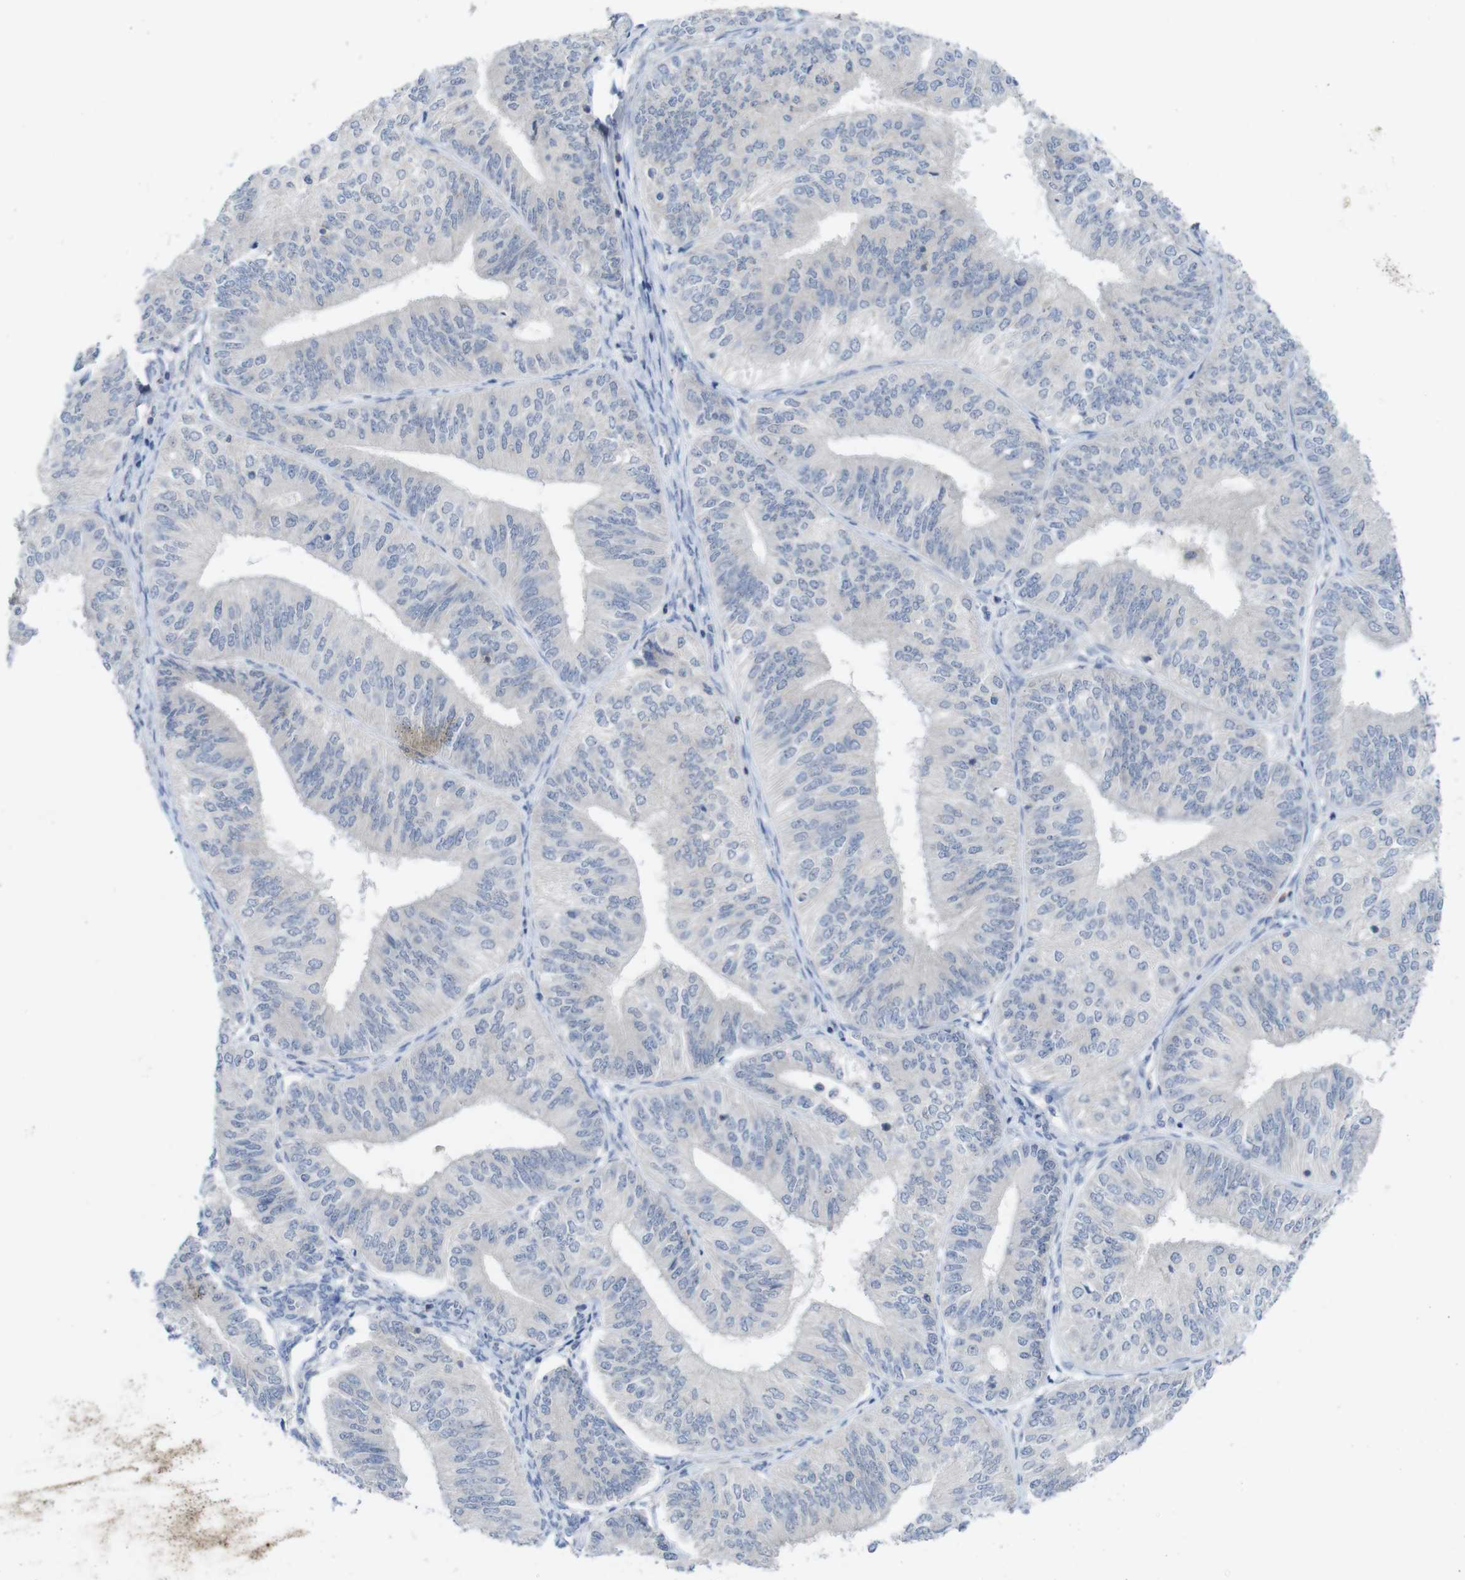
{"staining": {"intensity": "negative", "quantity": "none", "location": "none"}, "tissue": "endometrial cancer", "cell_type": "Tumor cells", "image_type": "cancer", "snomed": [{"axis": "morphology", "description": "Adenocarcinoma, NOS"}, {"axis": "topography", "description": "Endometrium"}], "caption": "This is an immunohistochemistry (IHC) image of endometrial cancer. There is no positivity in tumor cells.", "gene": "SLAMF7", "patient": {"sex": "female", "age": 58}}